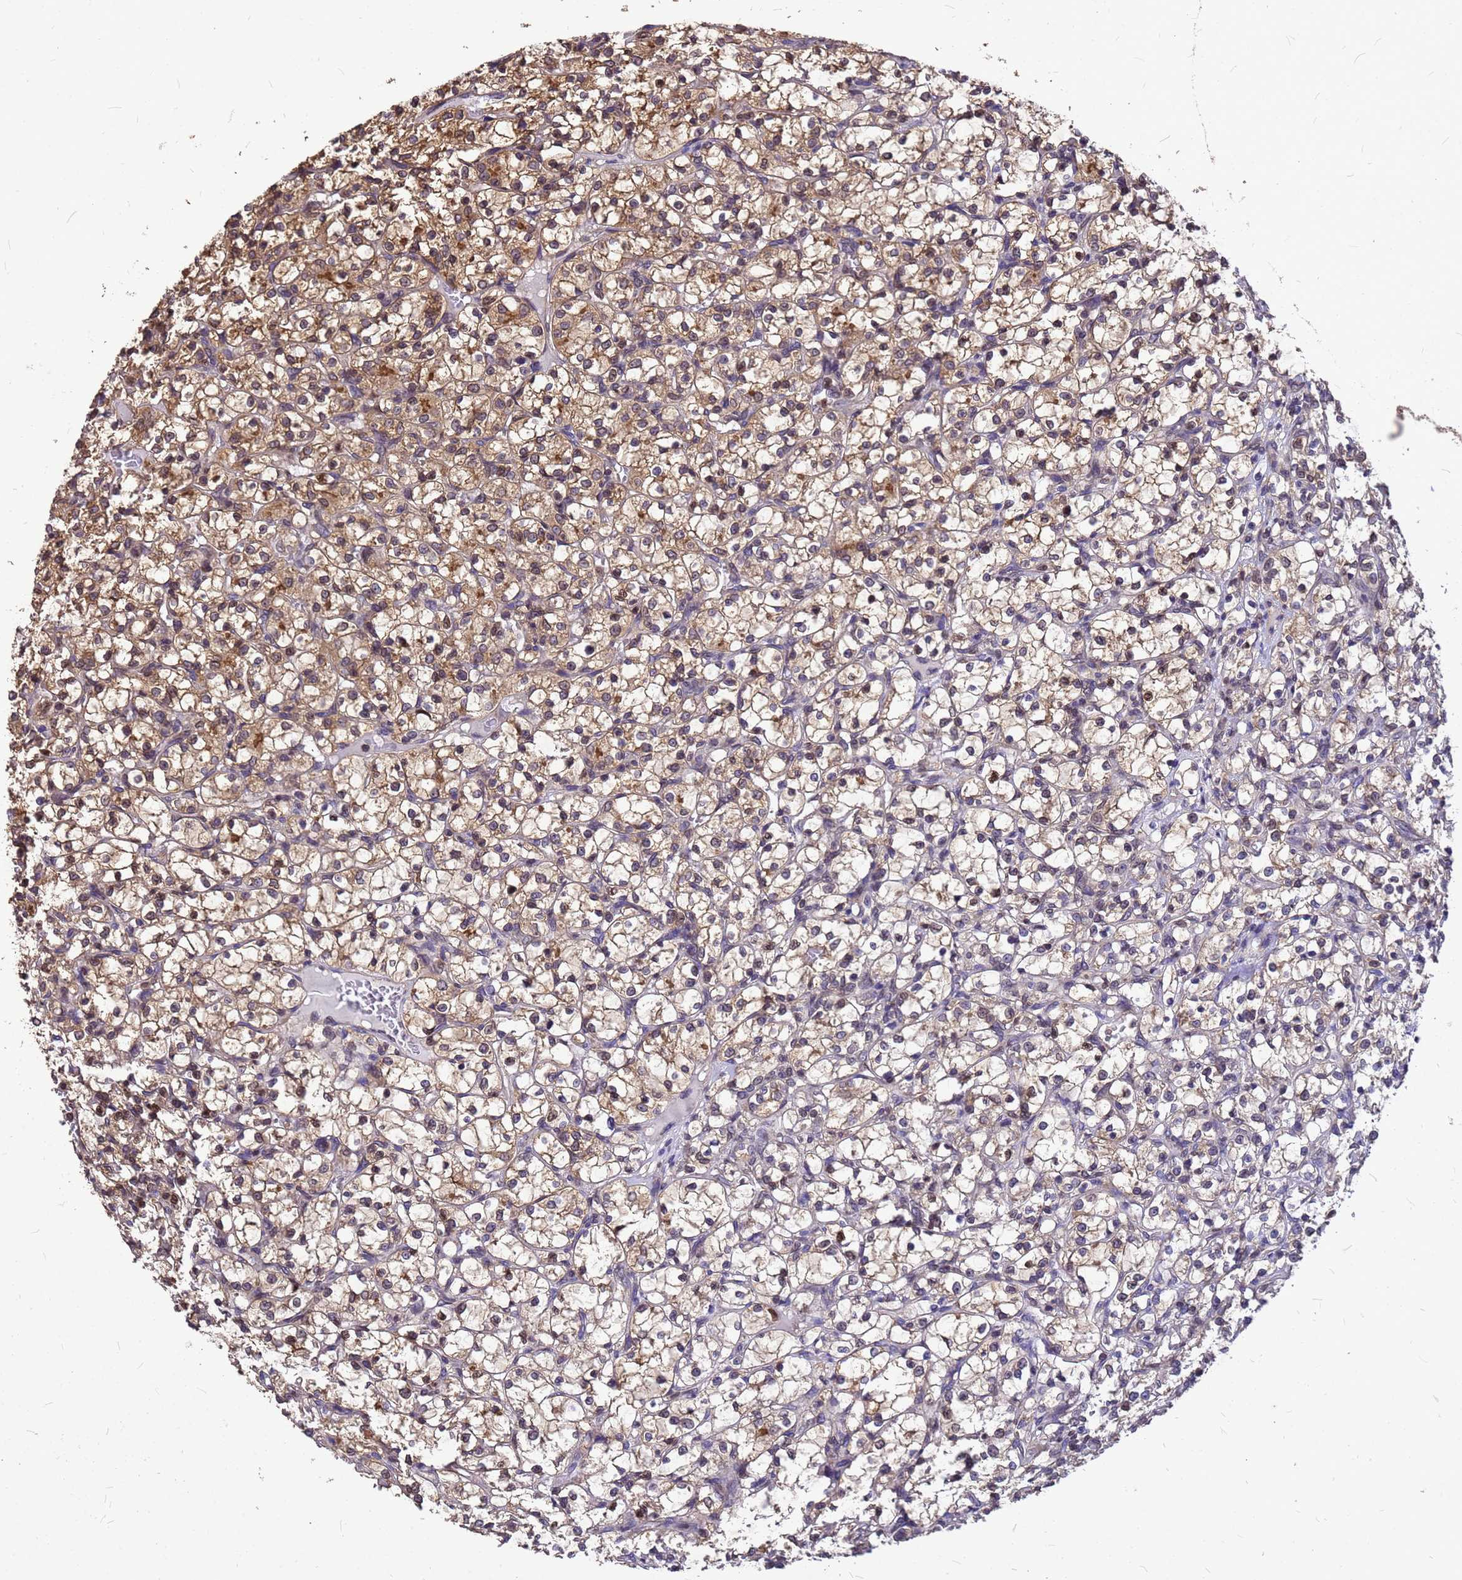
{"staining": {"intensity": "moderate", "quantity": "25%-75%", "location": "cytoplasmic/membranous,nuclear"}, "tissue": "renal cancer", "cell_type": "Tumor cells", "image_type": "cancer", "snomed": [{"axis": "morphology", "description": "Adenocarcinoma, NOS"}, {"axis": "topography", "description": "Kidney"}], "caption": "There is medium levels of moderate cytoplasmic/membranous and nuclear expression in tumor cells of adenocarcinoma (renal), as demonstrated by immunohistochemical staining (brown color).", "gene": "C1orf35", "patient": {"sex": "female", "age": 69}}